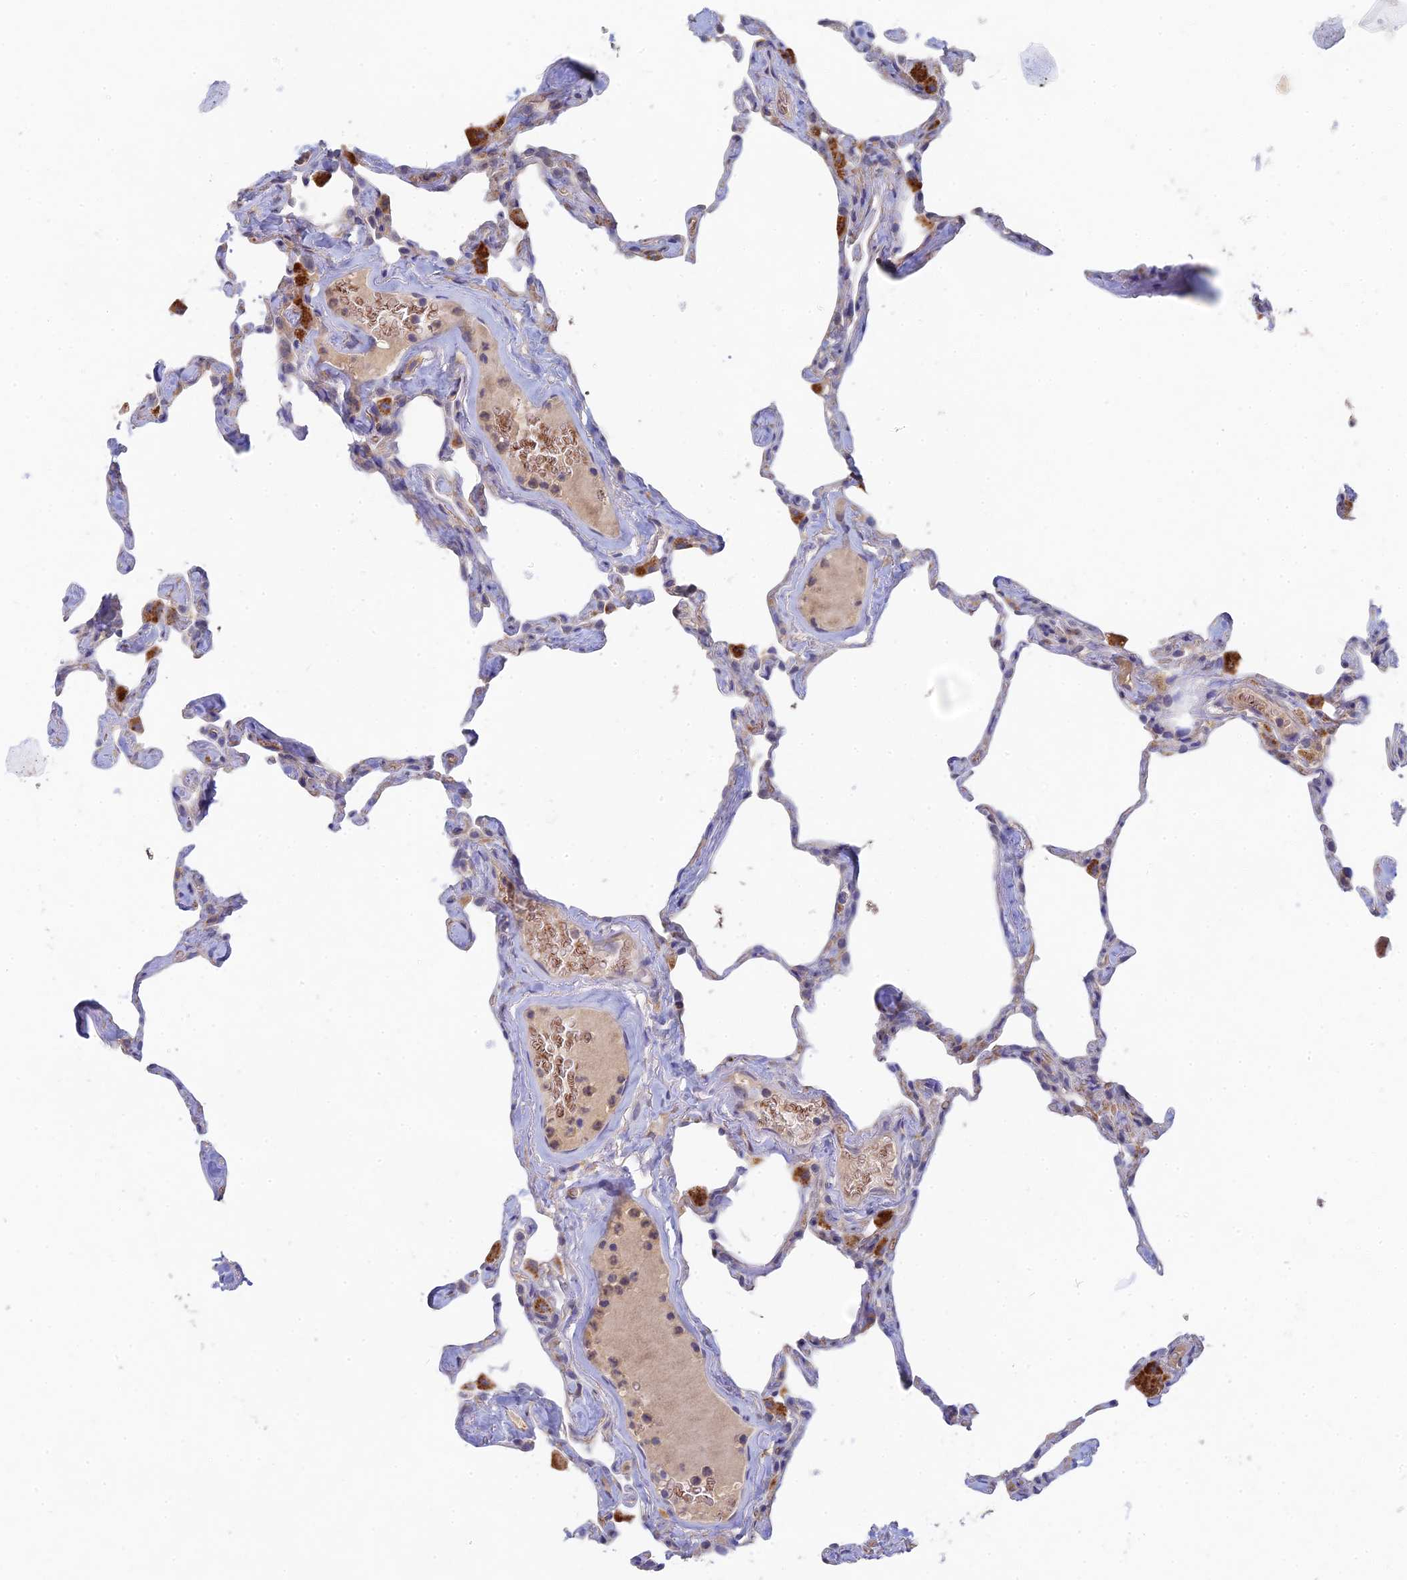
{"staining": {"intensity": "negative", "quantity": "none", "location": "none"}, "tissue": "lung", "cell_type": "Alveolar cells", "image_type": "normal", "snomed": [{"axis": "morphology", "description": "Normal tissue, NOS"}, {"axis": "topography", "description": "Lung"}], "caption": "IHC histopathology image of benign lung: lung stained with DAB exhibits no significant protein expression in alveolar cells. (Stains: DAB IHC with hematoxylin counter stain, Microscopy: brightfield microscopy at high magnification).", "gene": "ARRDC1", "patient": {"sex": "male", "age": 65}}